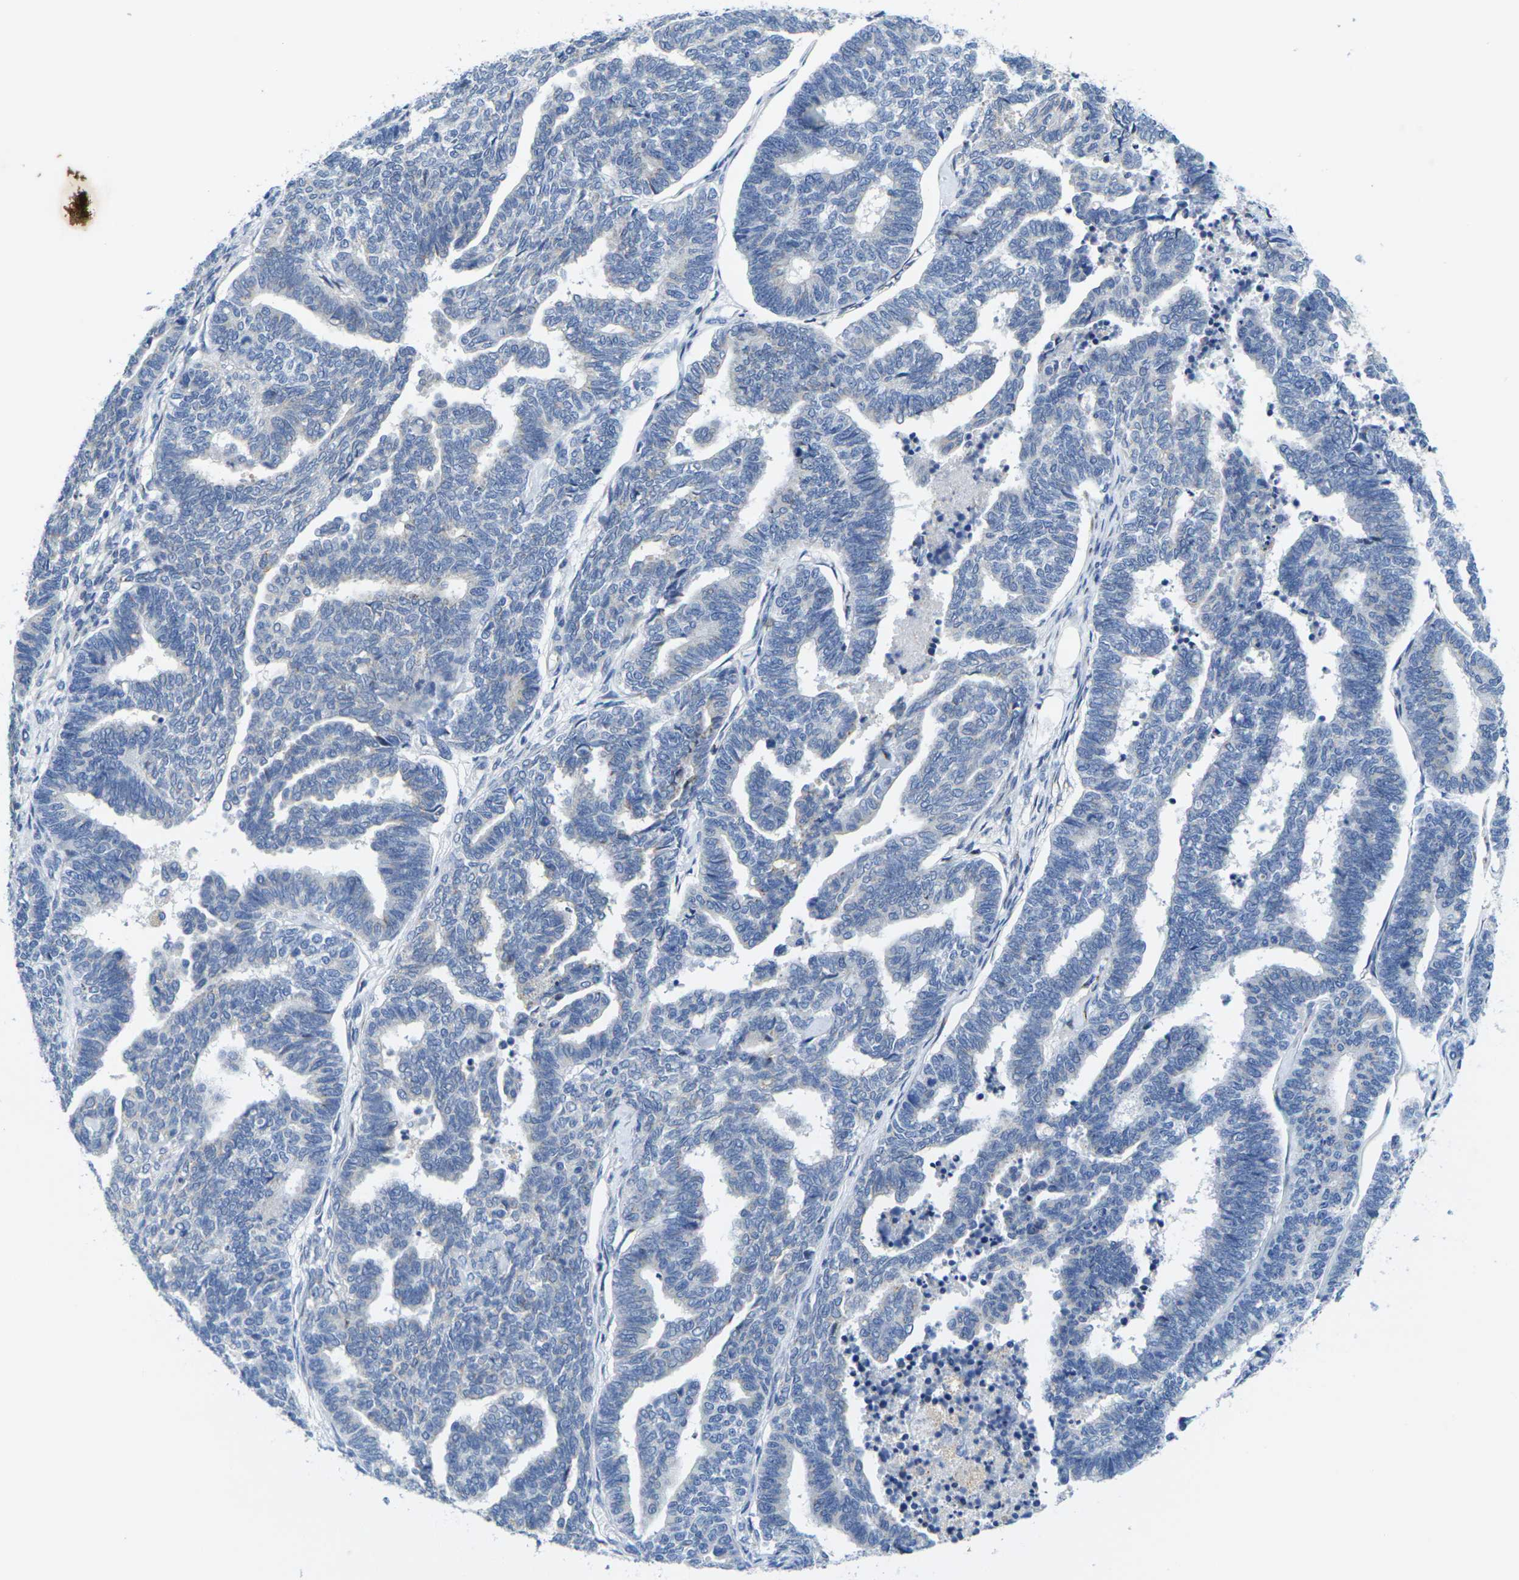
{"staining": {"intensity": "negative", "quantity": "none", "location": "none"}, "tissue": "endometrial cancer", "cell_type": "Tumor cells", "image_type": "cancer", "snomed": [{"axis": "morphology", "description": "Adenocarcinoma, NOS"}, {"axis": "topography", "description": "Endometrium"}], "caption": "Tumor cells show no significant staining in endometrial adenocarcinoma. (DAB (3,3'-diaminobenzidine) IHC, high magnification).", "gene": "CRK", "patient": {"sex": "female", "age": 70}}